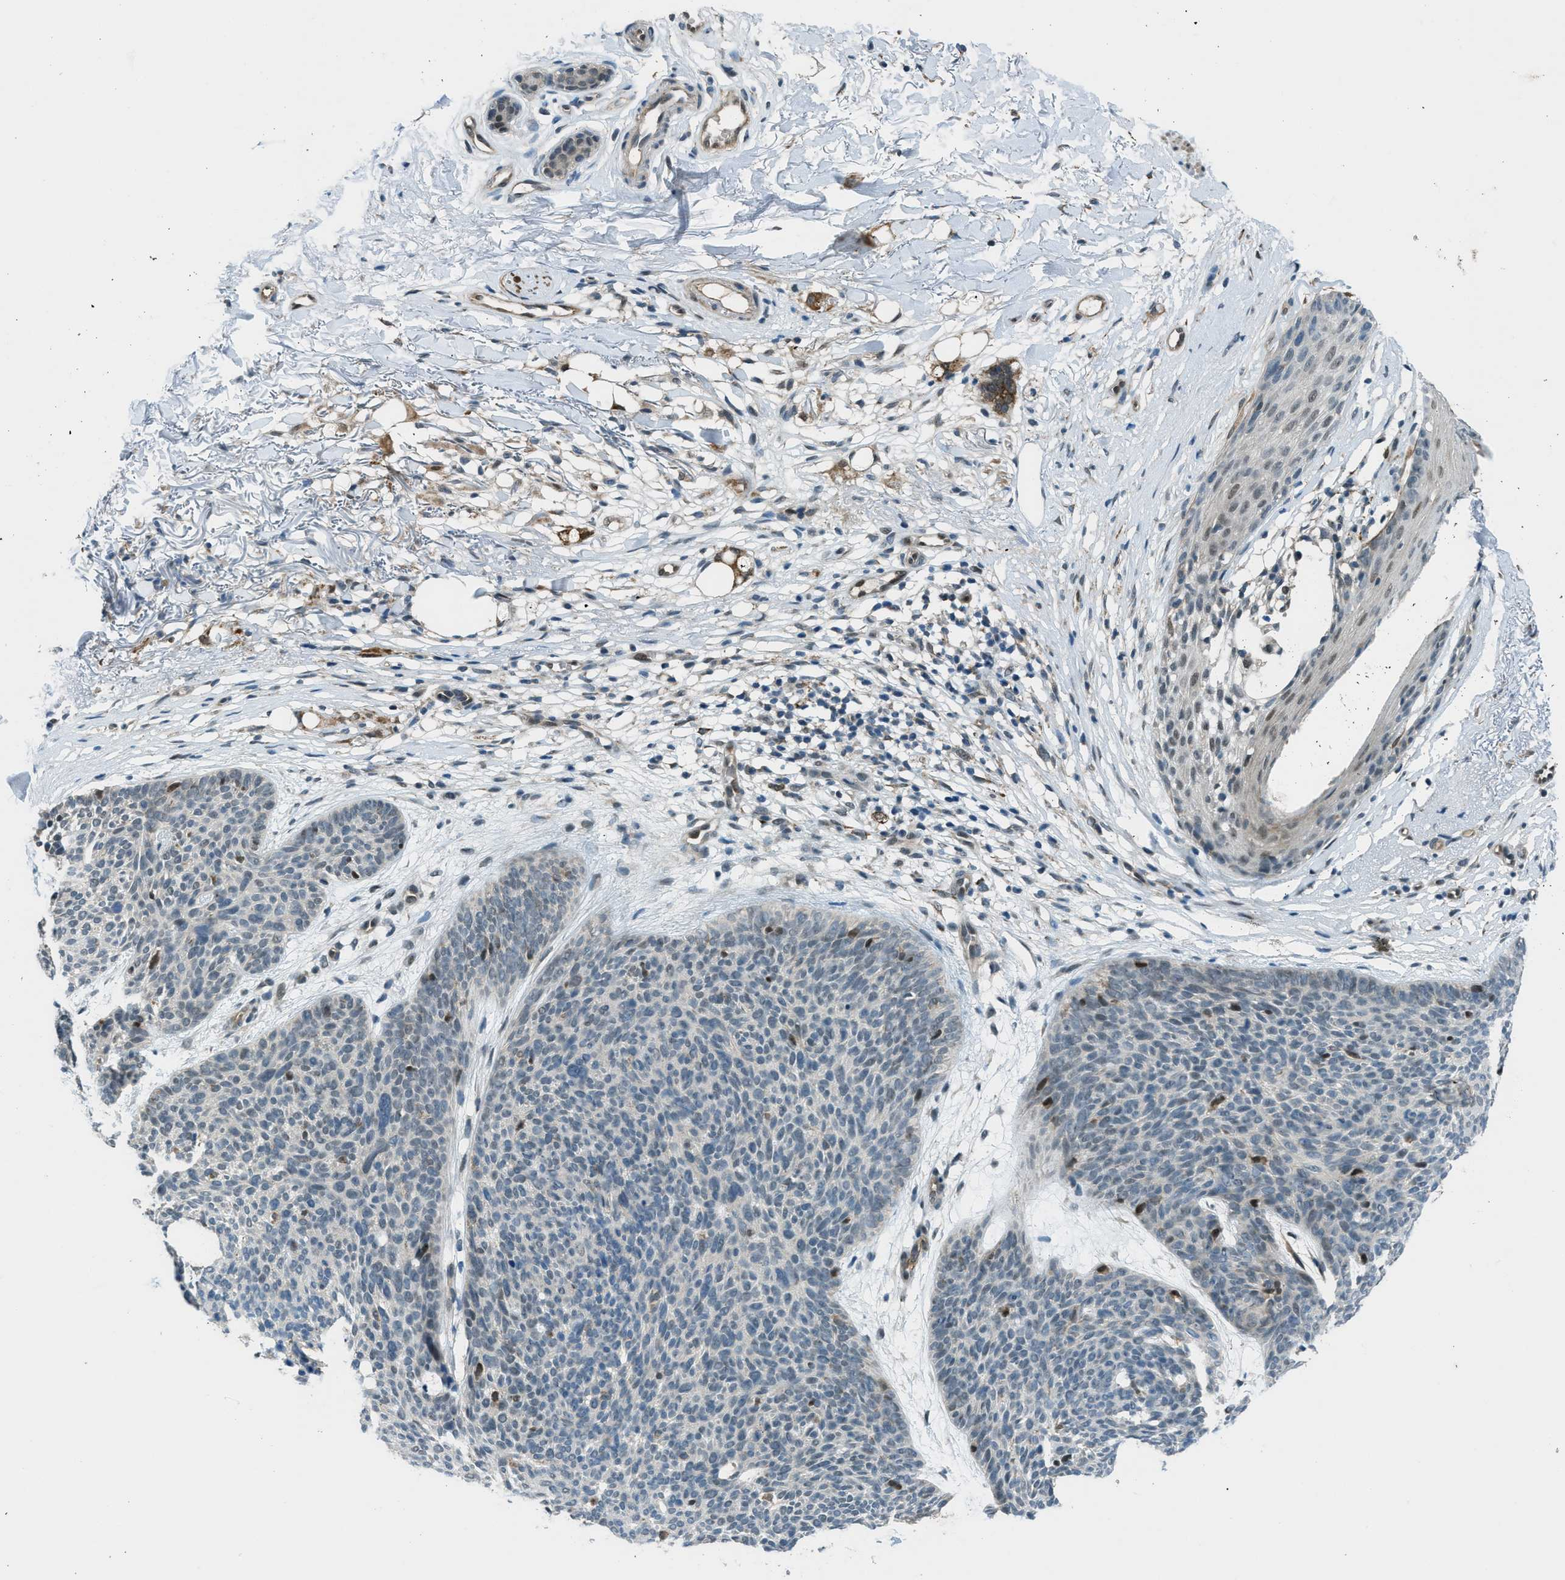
{"staining": {"intensity": "moderate", "quantity": "<25%", "location": "nuclear"}, "tissue": "skin cancer", "cell_type": "Tumor cells", "image_type": "cancer", "snomed": [{"axis": "morphology", "description": "Normal tissue, NOS"}, {"axis": "morphology", "description": "Basal cell carcinoma"}, {"axis": "topography", "description": "Skin"}], "caption": "Immunohistochemistry (IHC) staining of basal cell carcinoma (skin), which reveals low levels of moderate nuclear staining in about <25% of tumor cells indicating moderate nuclear protein positivity. The staining was performed using DAB (3,3'-diaminobenzidine) (brown) for protein detection and nuclei were counterstained in hematoxylin (blue).", "gene": "NPEPL1", "patient": {"sex": "female", "age": 70}}